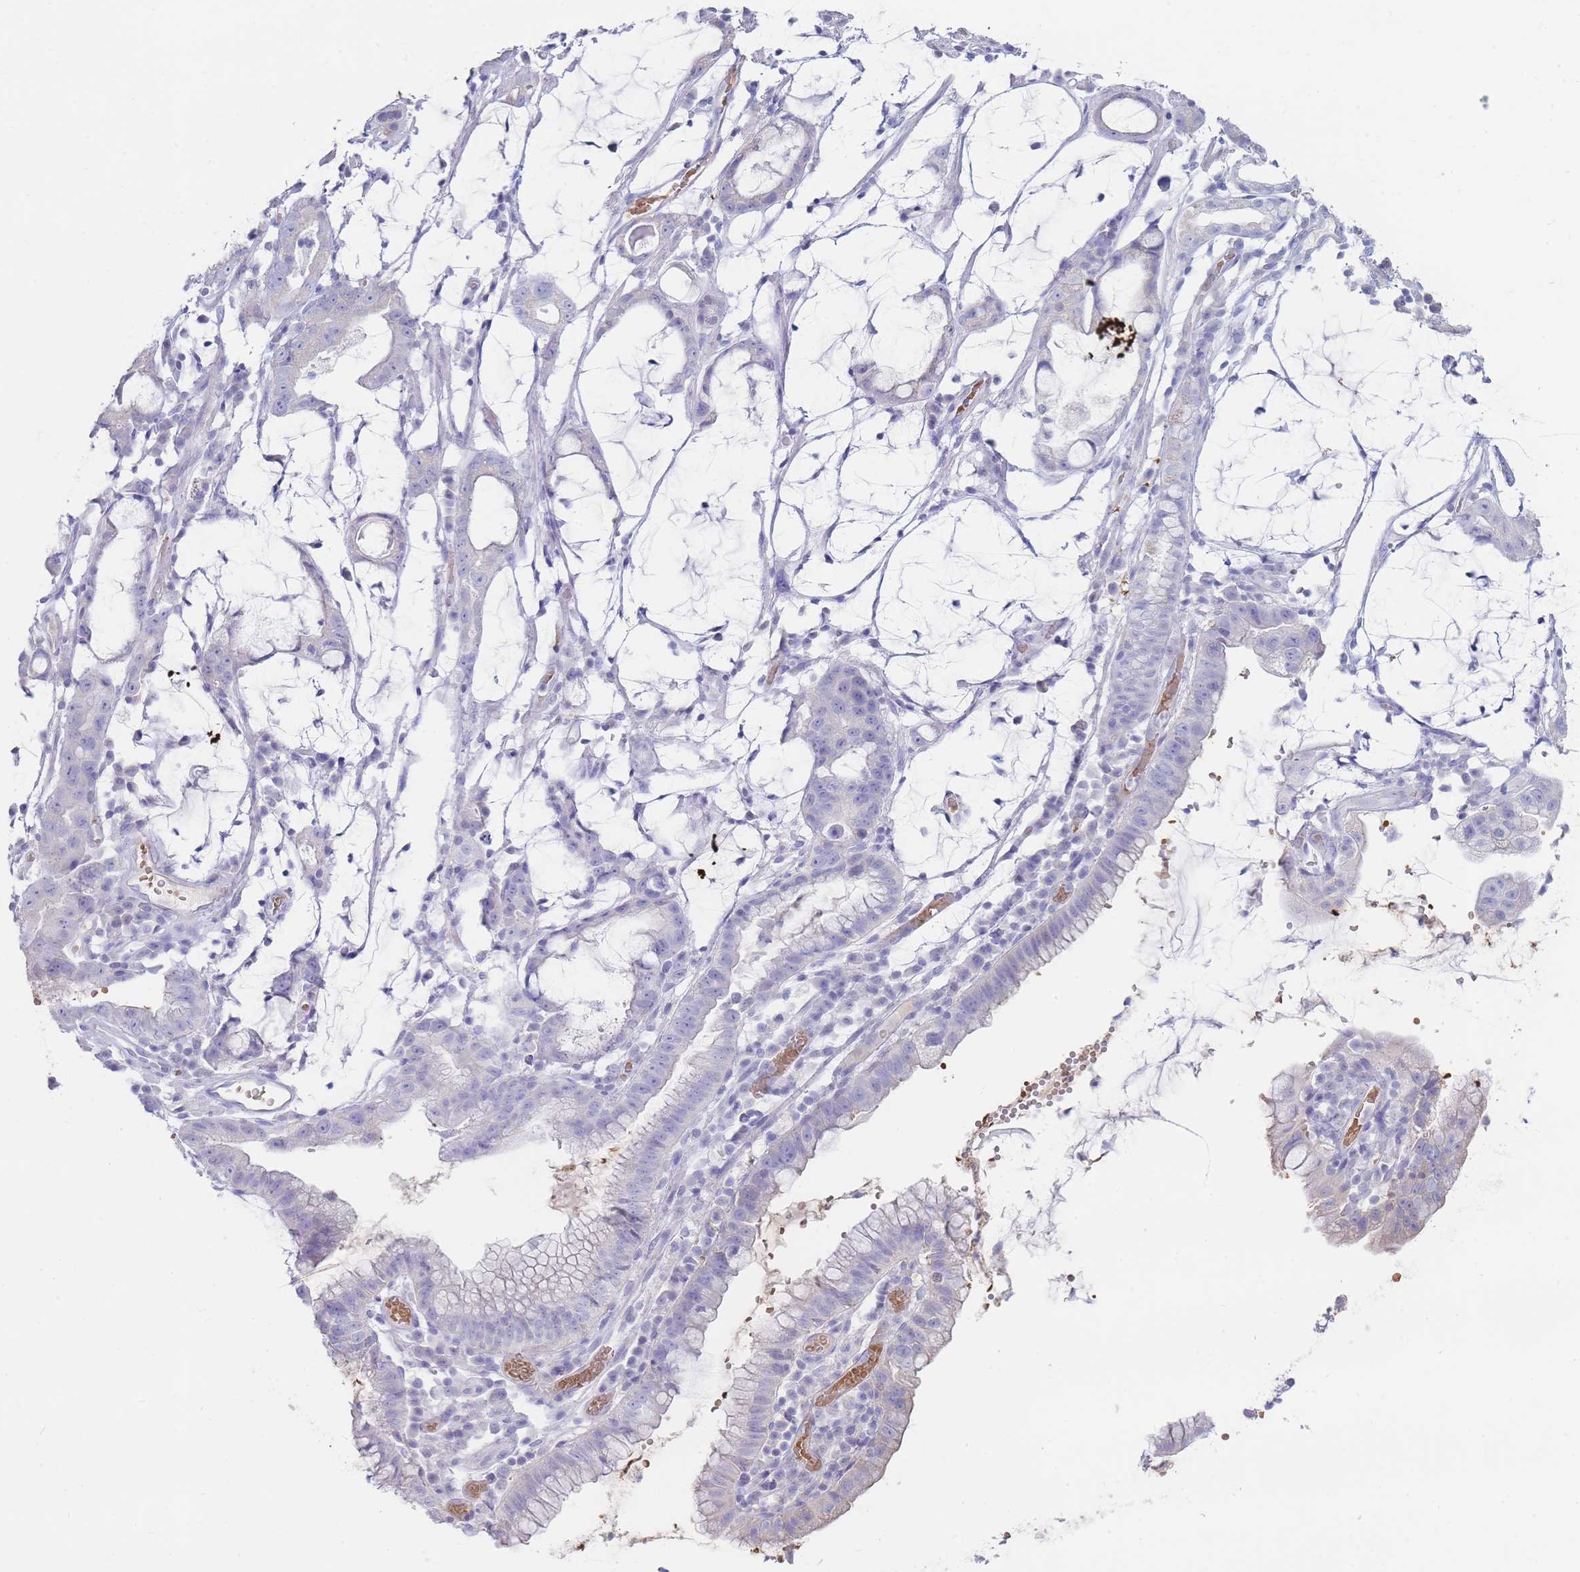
{"staining": {"intensity": "negative", "quantity": "none", "location": "none"}, "tissue": "stomach cancer", "cell_type": "Tumor cells", "image_type": "cancer", "snomed": [{"axis": "morphology", "description": "Adenocarcinoma, NOS"}, {"axis": "topography", "description": "Stomach"}], "caption": "Stomach cancer was stained to show a protein in brown. There is no significant staining in tumor cells.", "gene": "HBG2", "patient": {"sex": "male", "age": 55}}